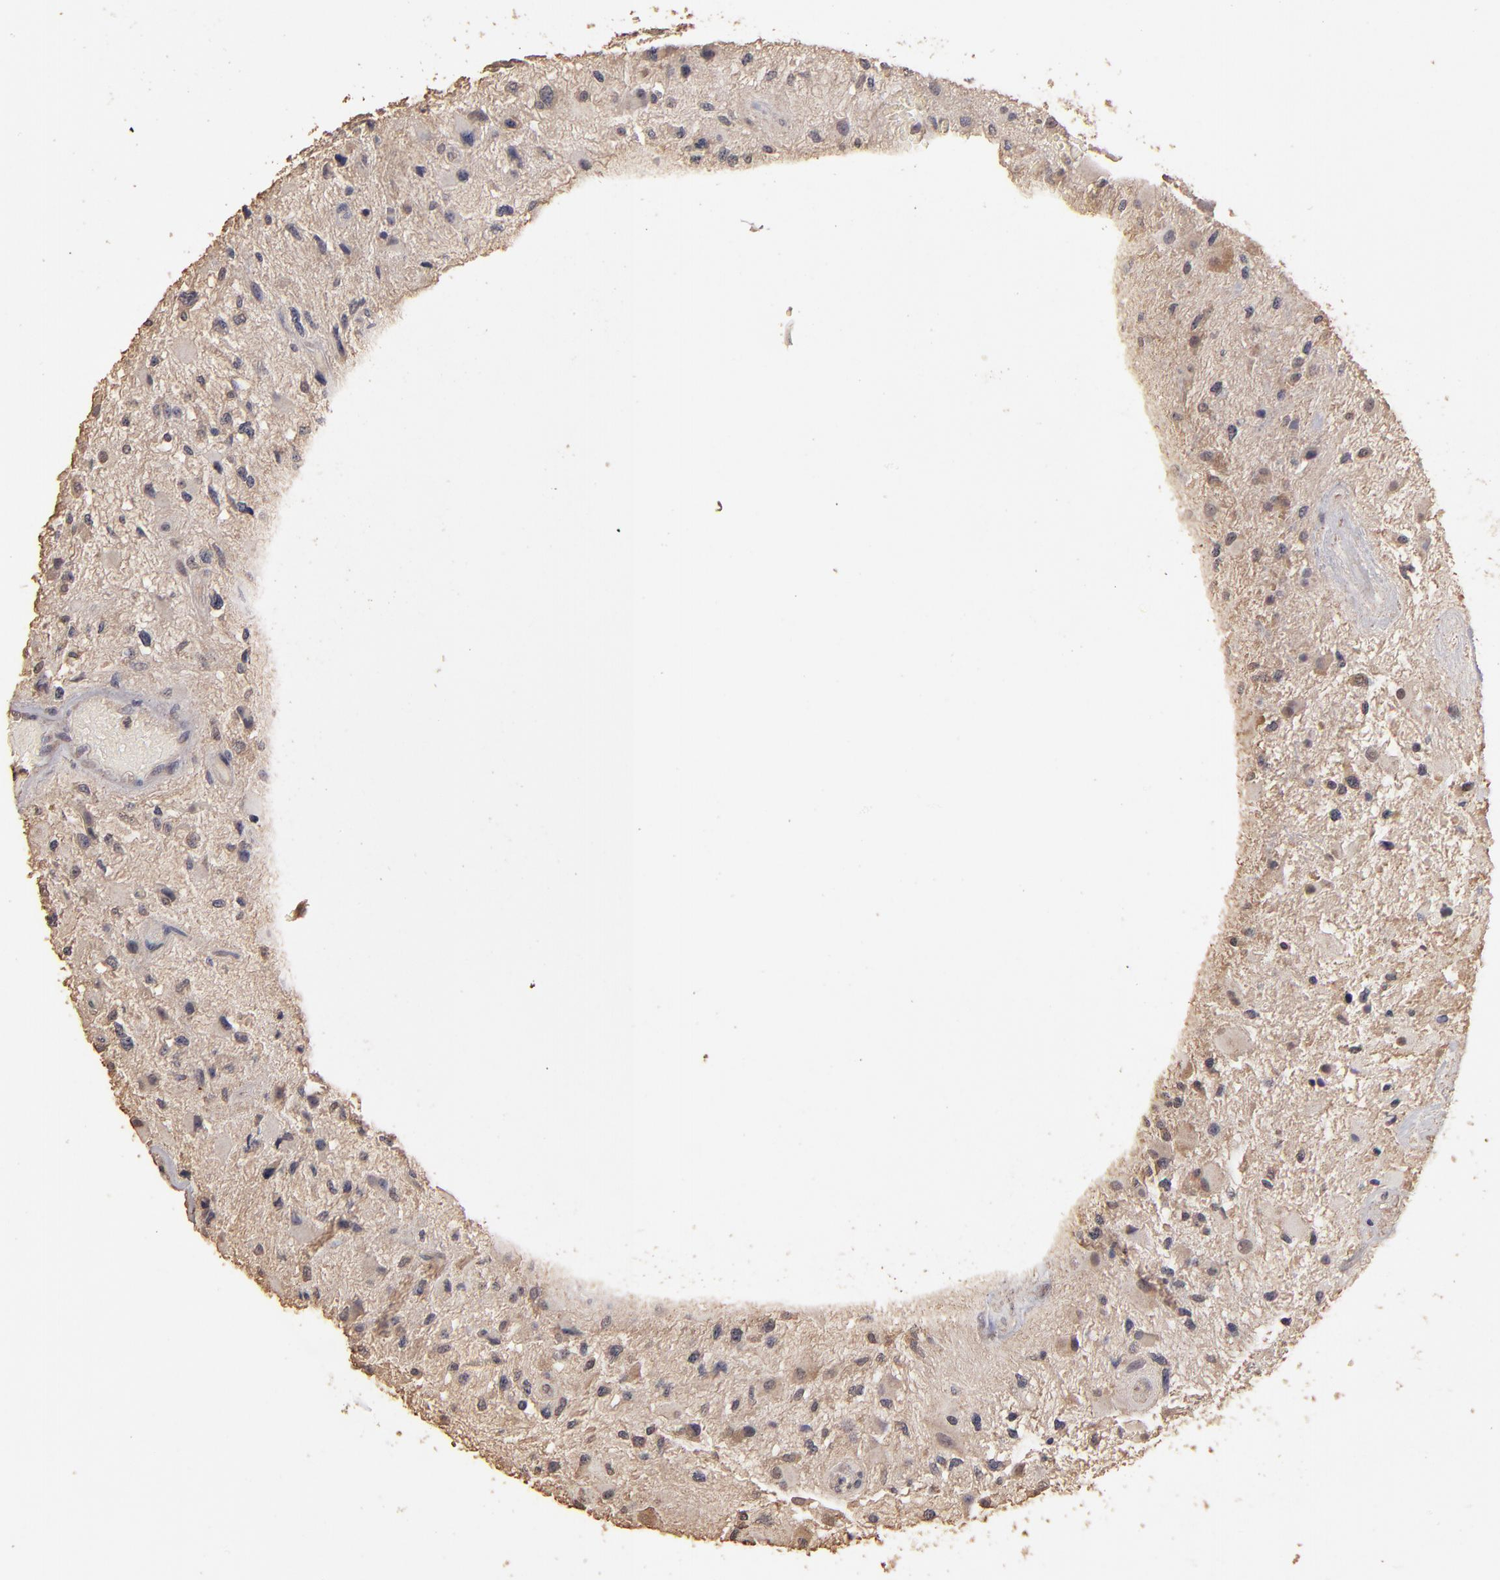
{"staining": {"intensity": "weak", "quantity": "25%-75%", "location": "cytoplasmic/membranous"}, "tissue": "glioma", "cell_type": "Tumor cells", "image_type": "cancer", "snomed": [{"axis": "morphology", "description": "Glioma, malignant, High grade"}, {"axis": "topography", "description": "Brain"}], "caption": "Malignant high-grade glioma was stained to show a protein in brown. There is low levels of weak cytoplasmic/membranous staining in about 25%-75% of tumor cells.", "gene": "OPHN1", "patient": {"sex": "female", "age": 60}}